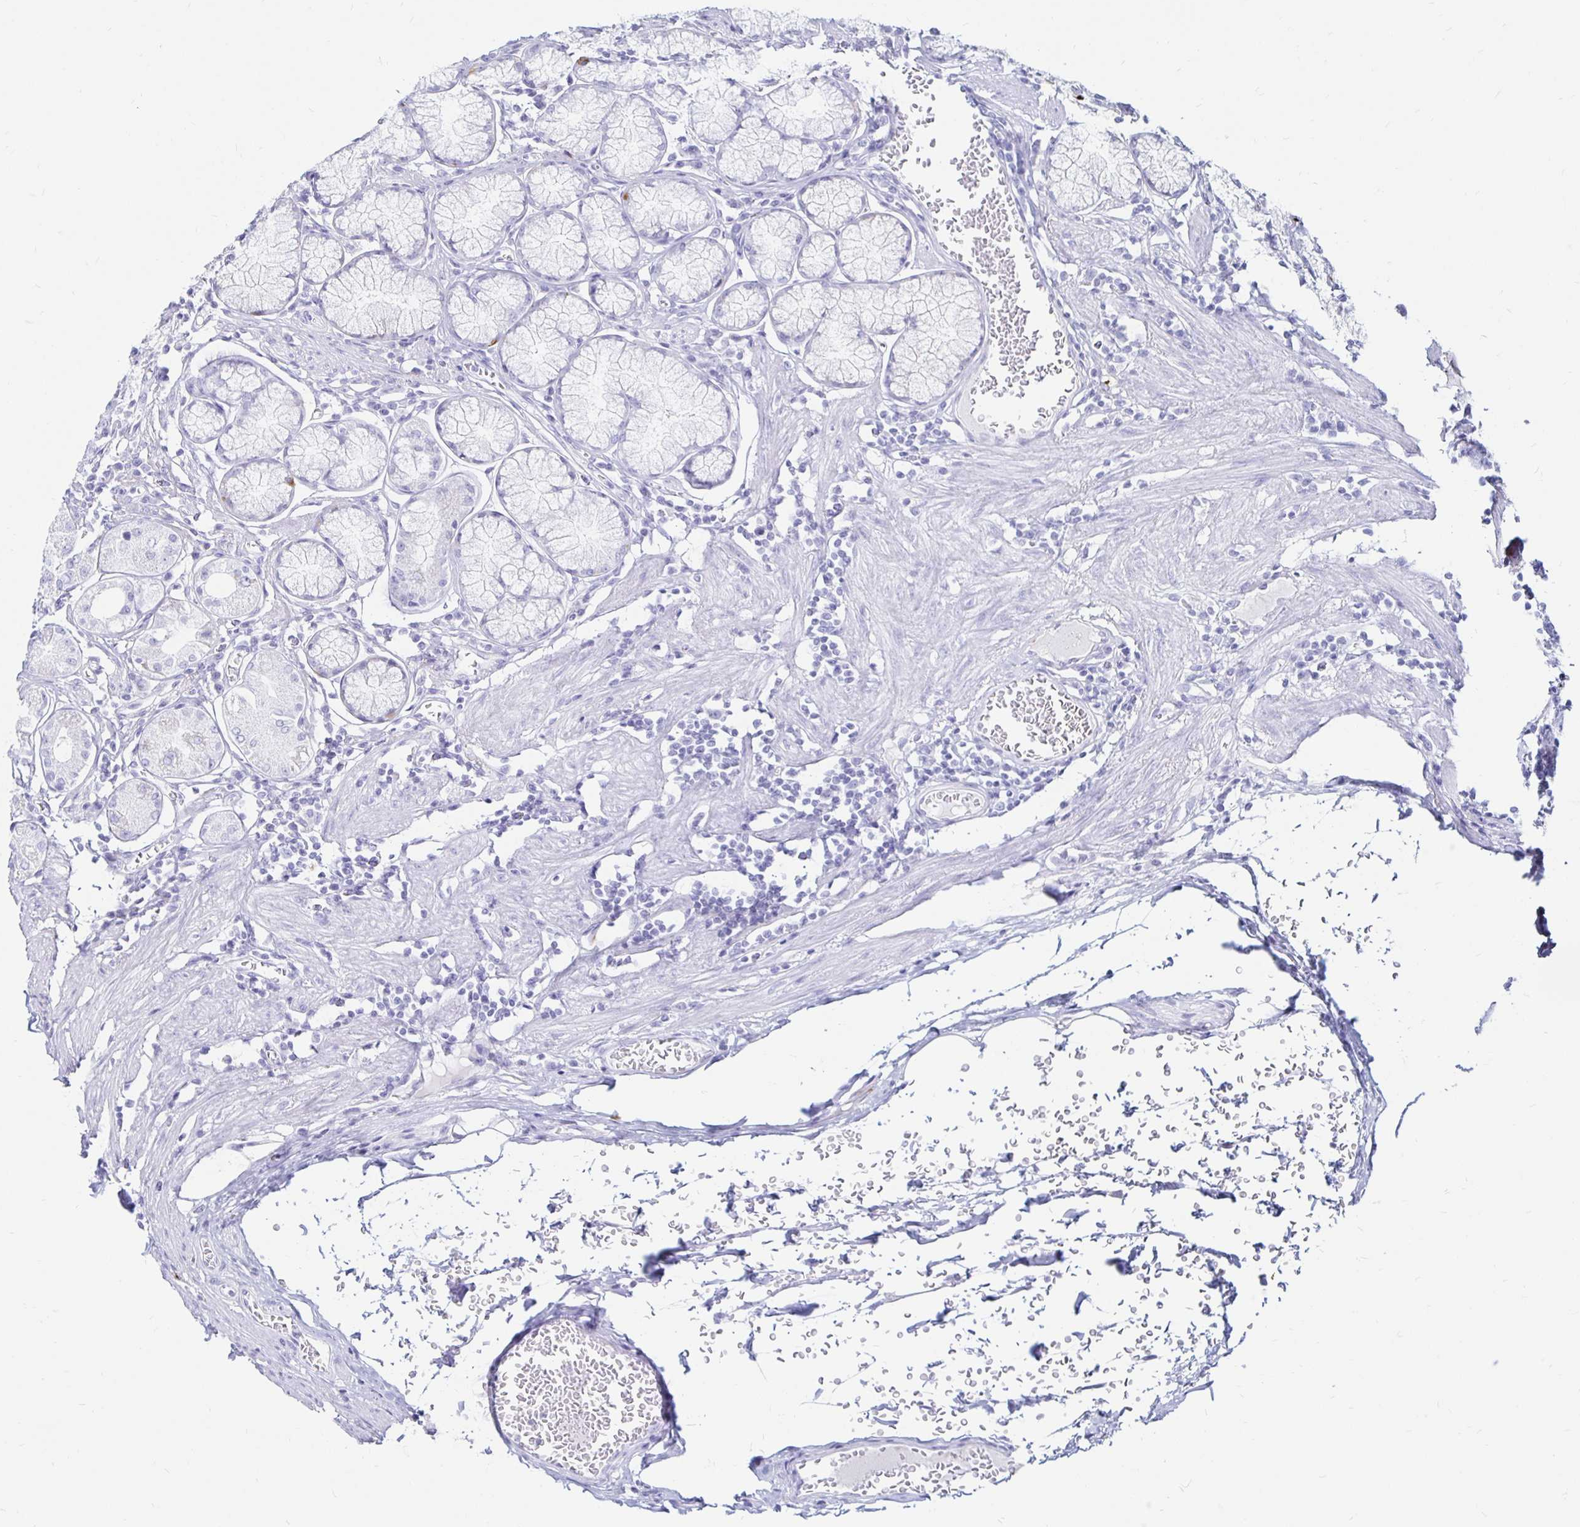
{"staining": {"intensity": "weak", "quantity": "<25%", "location": "cytoplasmic/membranous"}, "tissue": "stomach", "cell_type": "Glandular cells", "image_type": "normal", "snomed": [{"axis": "morphology", "description": "Normal tissue, NOS"}, {"axis": "topography", "description": "Stomach"}], "caption": "High power microscopy micrograph of an immunohistochemistry (IHC) histopathology image of benign stomach, revealing no significant positivity in glandular cells.", "gene": "TIMP1", "patient": {"sex": "male", "age": 55}}